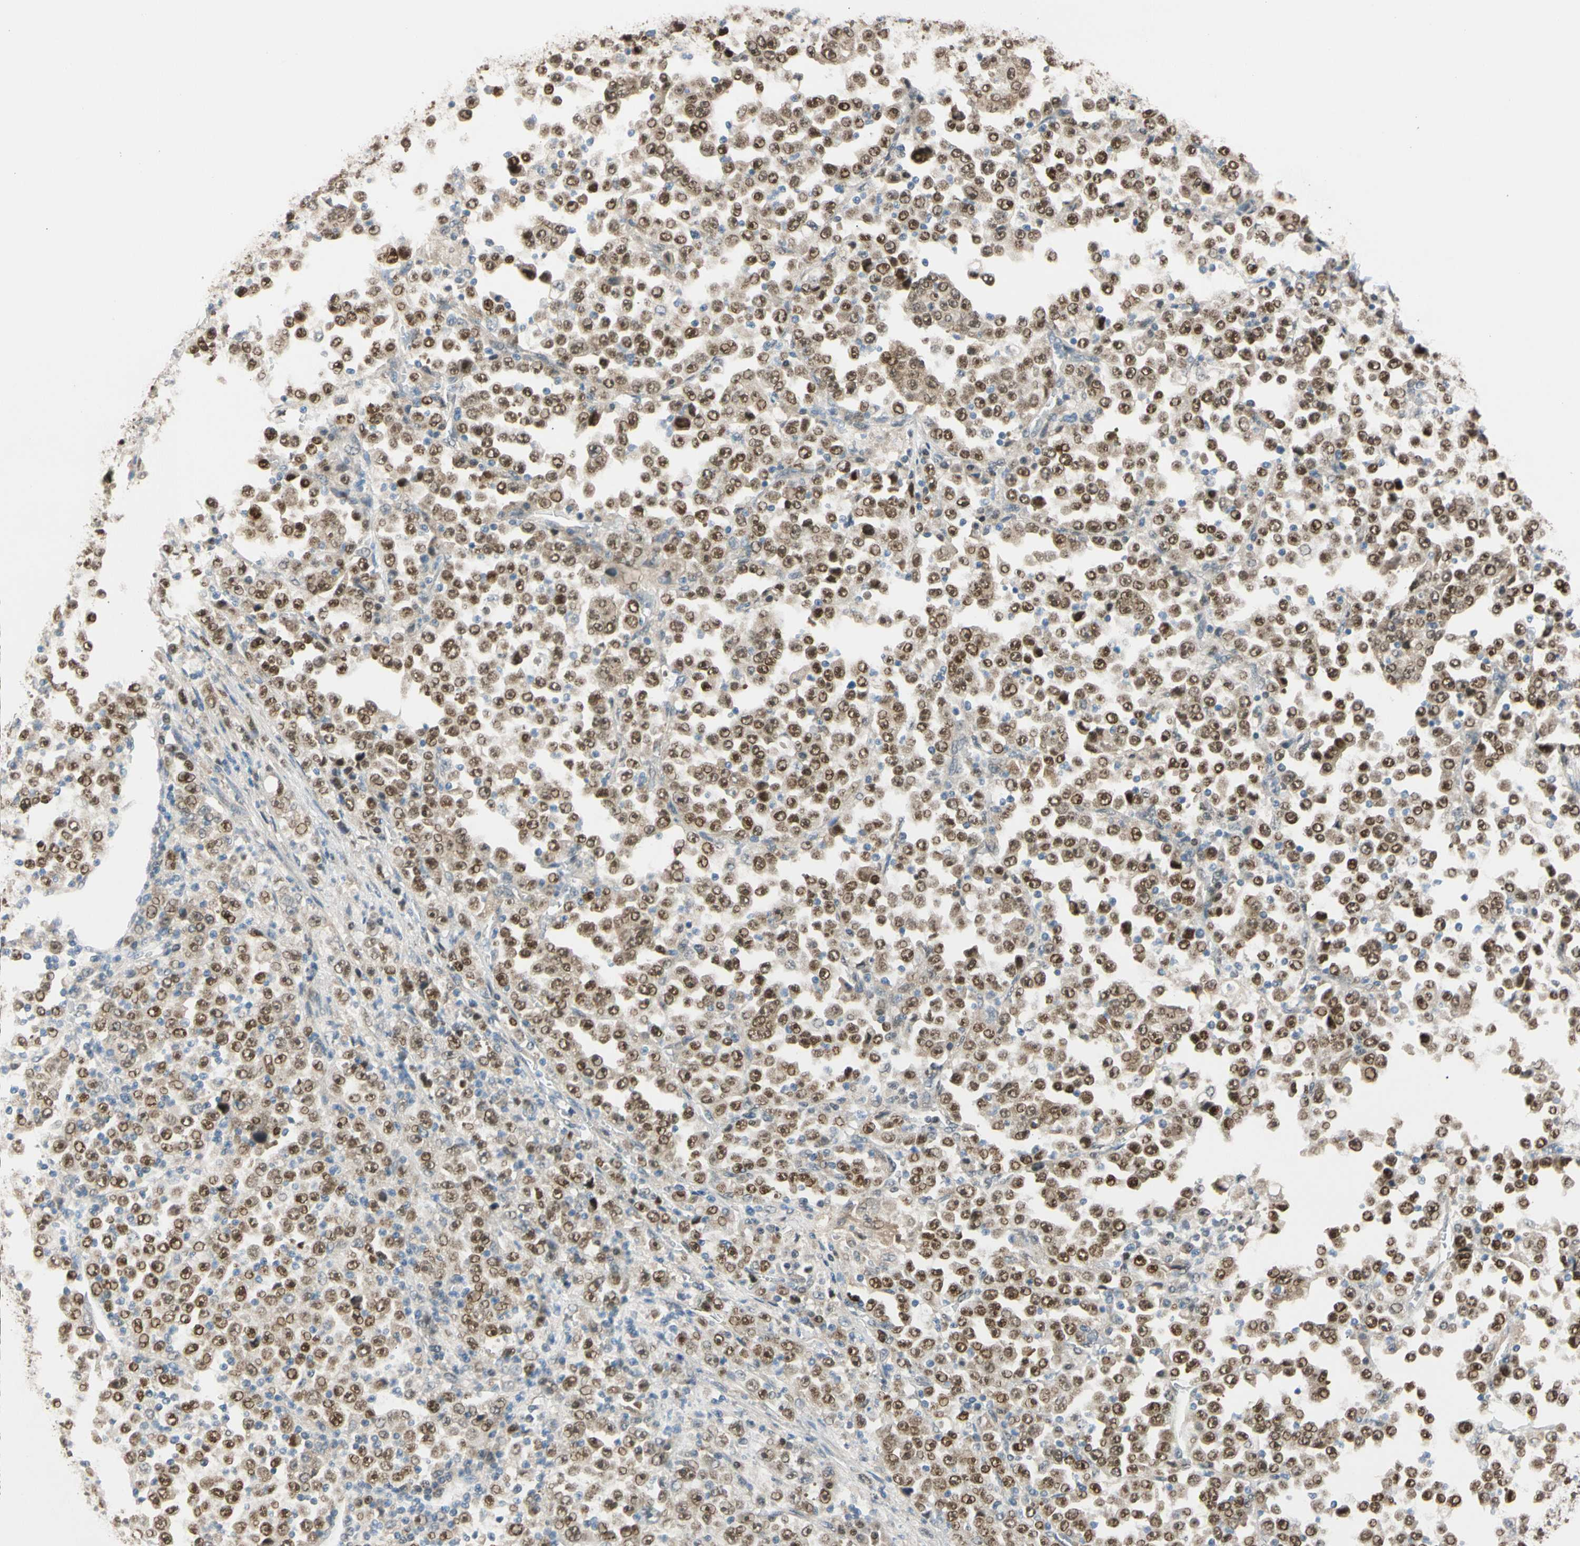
{"staining": {"intensity": "strong", "quantity": ">75%", "location": "cytoplasmic/membranous,nuclear"}, "tissue": "stomach cancer", "cell_type": "Tumor cells", "image_type": "cancer", "snomed": [{"axis": "morphology", "description": "Normal tissue, NOS"}, {"axis": "morphology", "description": "Adenocarcinoma, NOS"}, {"axis": "topography", "description": "Stomach, upper"}, {"axis": "topography", "description": "Stomach"}], "caption": "High-magnification brightfield microscopy of stomach adenocarcinoma stained with DAB (3,3'-diaminobenzidine) (brown) and counterstained with hematoxylin (blue). tumor cells exhibit strong cytoplasmic/membranous and nuclear expression is appreciated in approximately>75% of cells.", "gene": "RIOX2", "patient": {"sex": "male", "age": 59}}